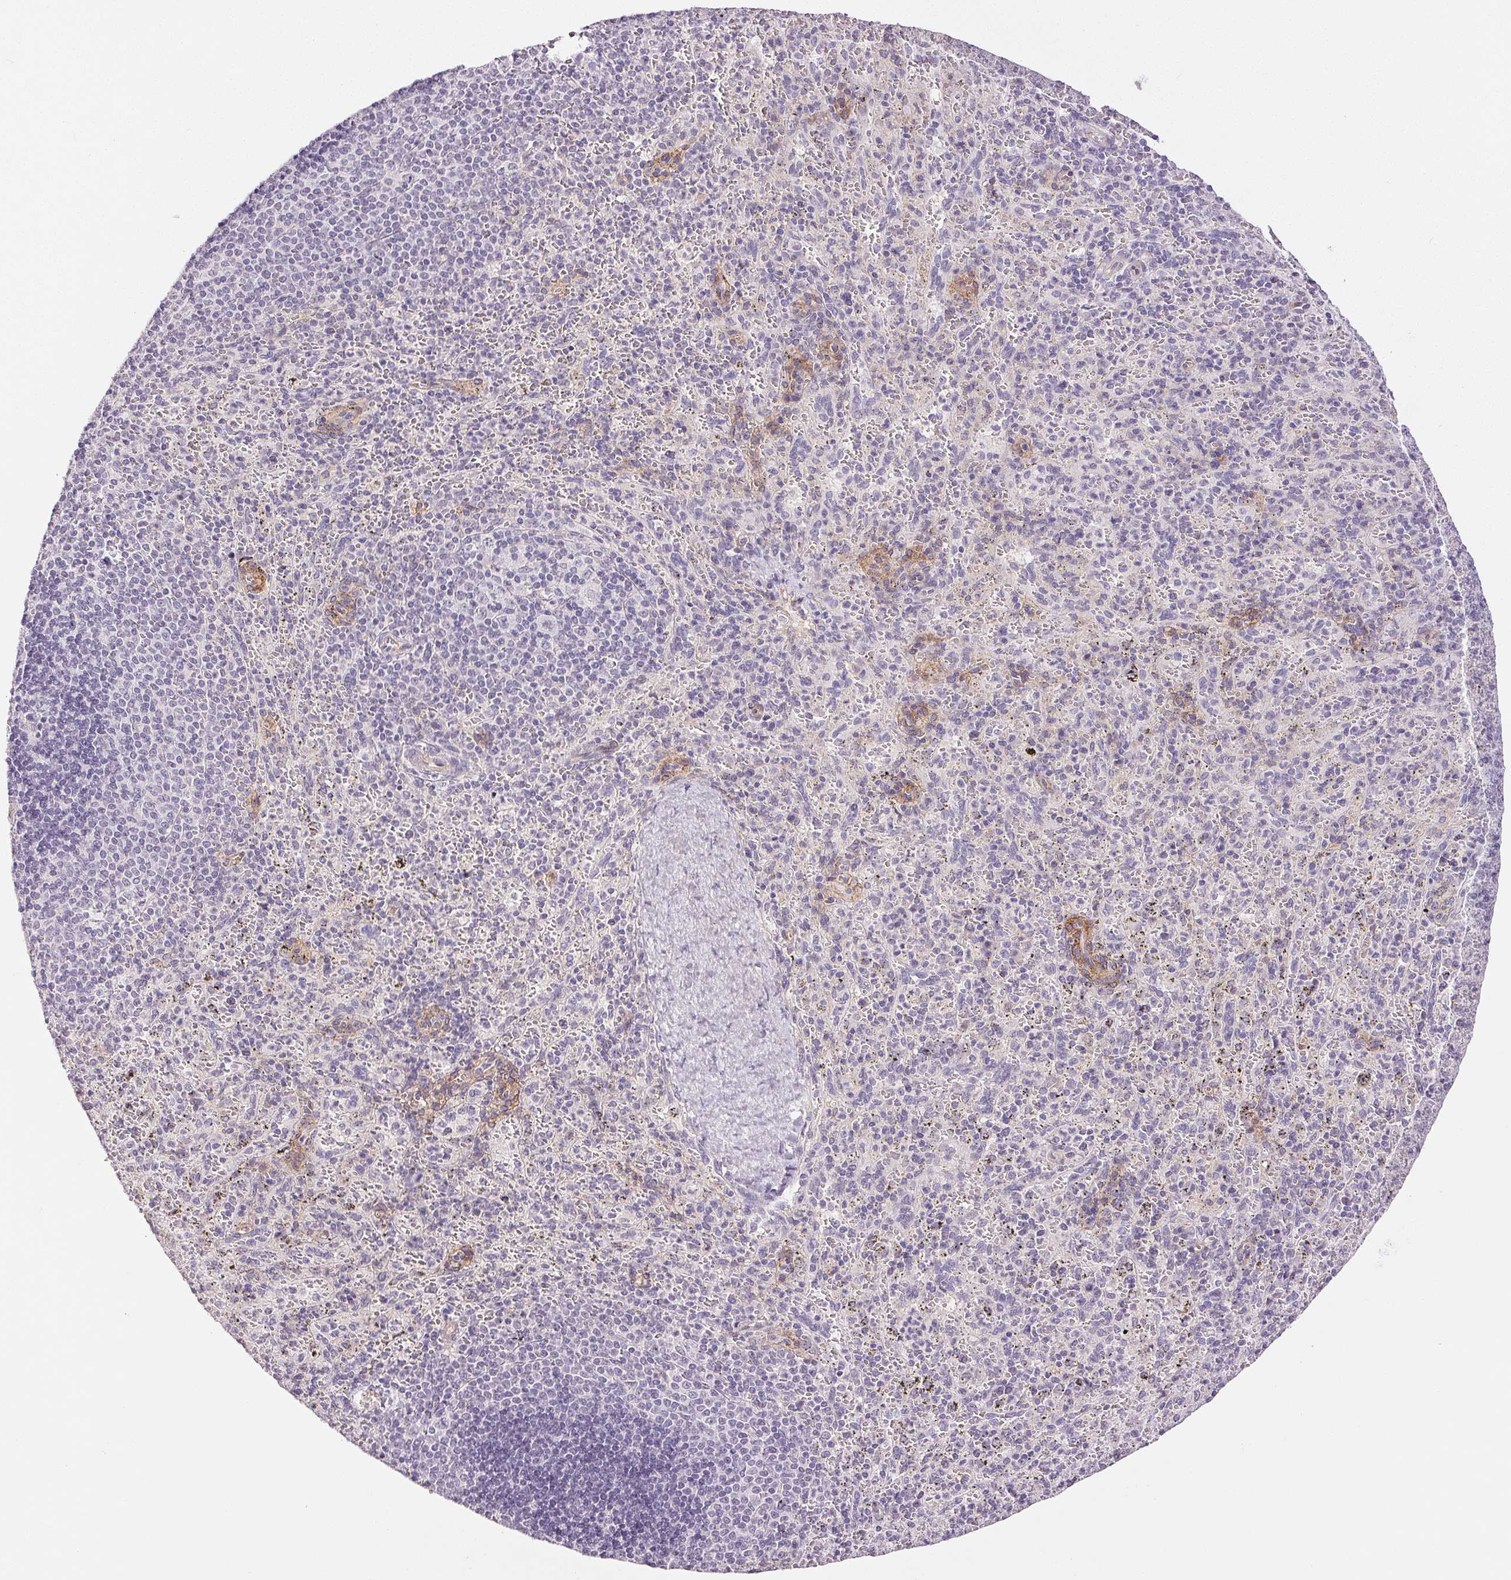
{"staining": {"intensity": "negative", "quantity": "none", "location": "none"}, "tissue": "spleen", "cell_type": "Cells in red pulp", "image_type": "normal", "snomed": [{"axis": "morphology", "description": "Normal tissue, NOS"}, {"axis": "topography", "description": "Spleen"}], "caption": "Cells in red pulp show no significant protein staining in benign spleen. The staining was performed using DAB to visualize the protein expression in brown, while the nuclei were stained in blue with hematoxylin (Magnification: 20x).", "gene": "PLCB1", "patient": {"sex": "male", "age": 57}}